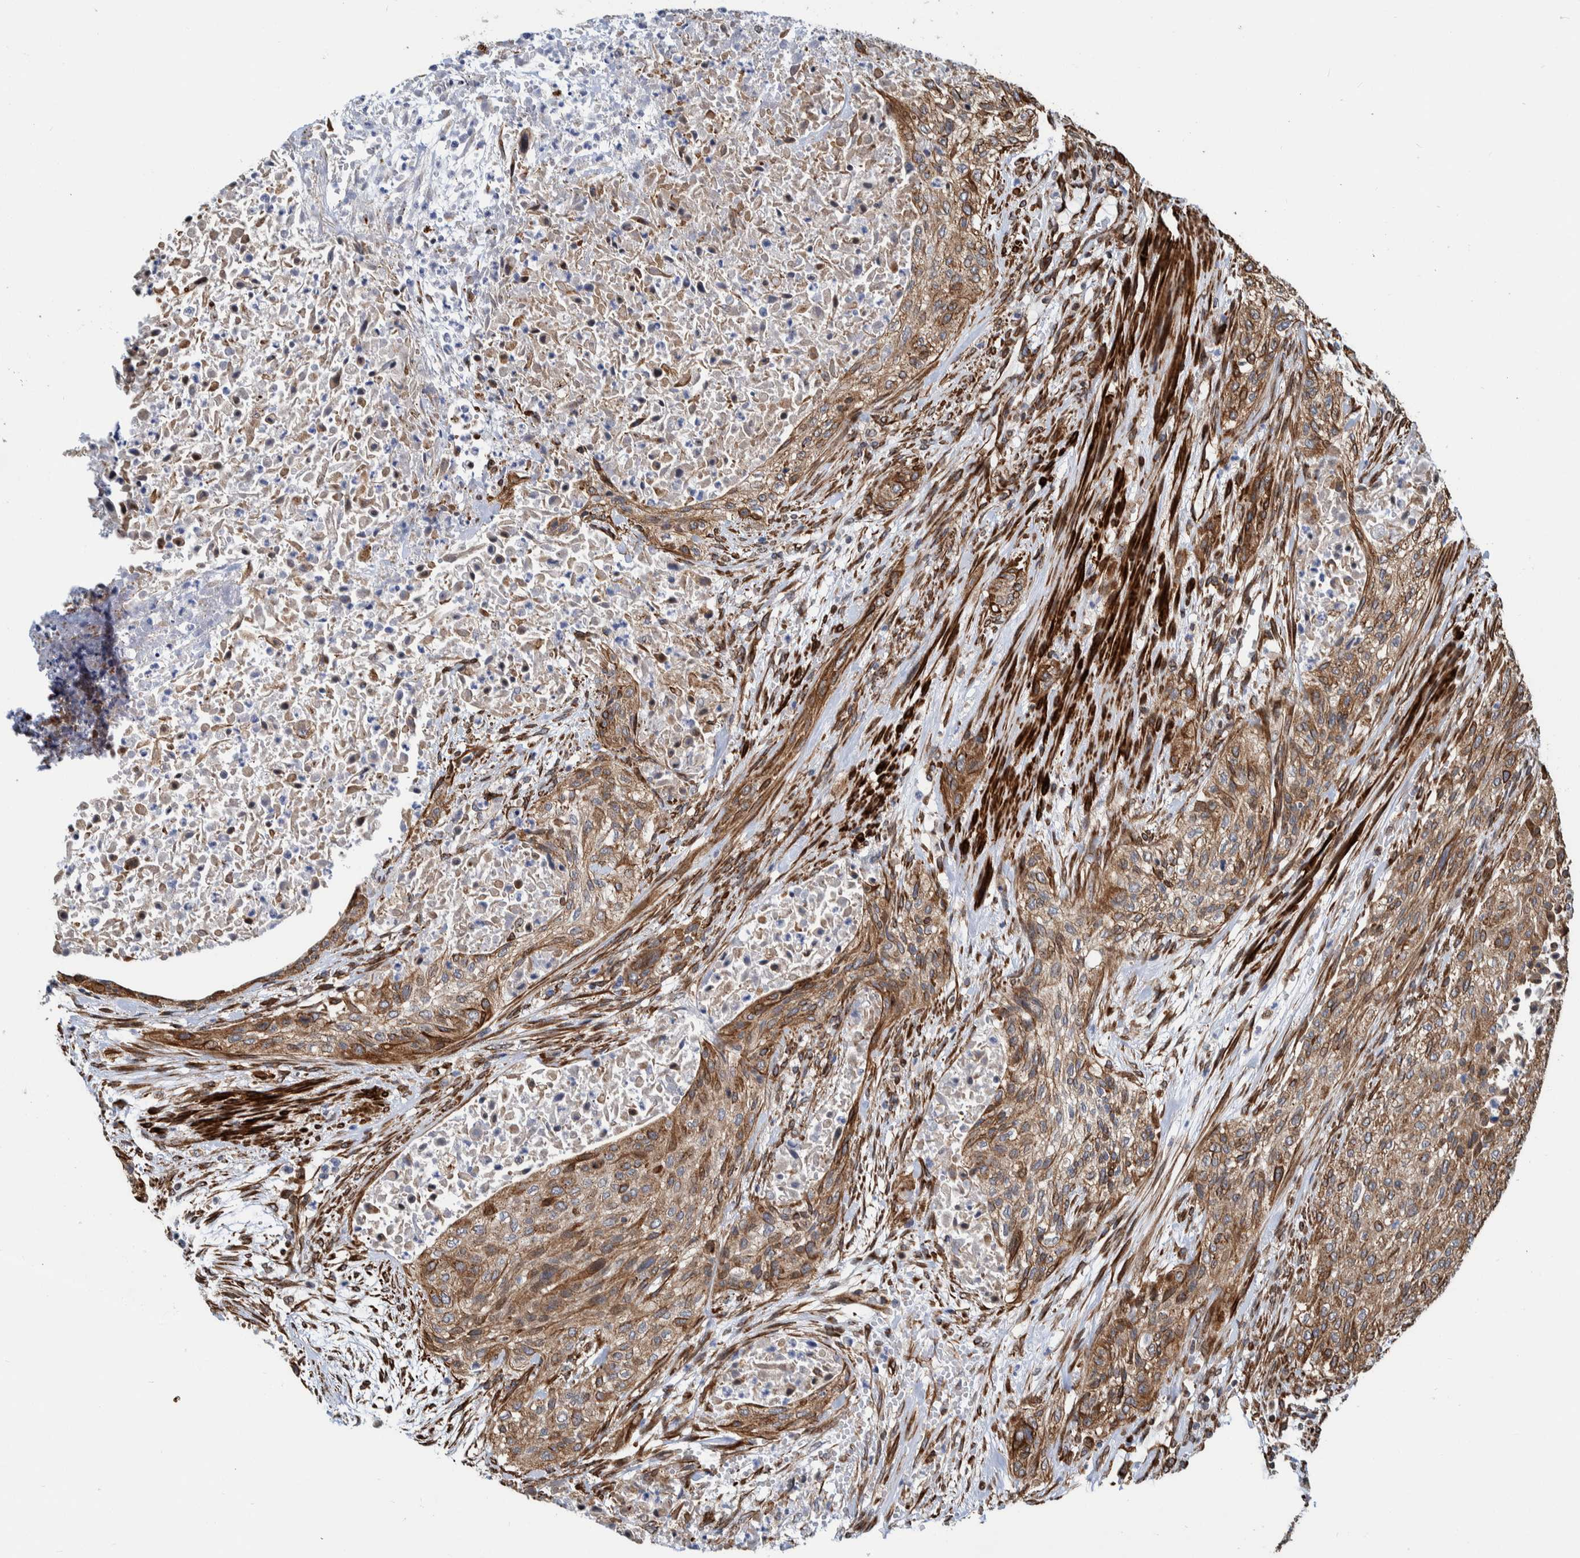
{"staining": {"intensity": "moderate", "quantity": ">75%", "location": "cytoplasmic/membranous"}, "tissue": "urothelial cancer", "cell_type": "Tumor cells", "image_type": "cancer", "snomed": [{"axis": "morphology", "description": "Urothelial carcinoma, Low grade"}, {"axis": "morphology", "description": "Urothelial carcinoma, High grade"}, {"axis": "topography", "description": "Urinary bladder"}], "caption": "Brown immunohistochemical staining in human urothelial carcinoma (low-grade) exhibits moderate cytoplasmic/membranous positivity in approximately >75% of tumor cells. Immunohistochemistry (ihc) stains the protein of interest in brown and the nuclei are stained blue.", "gene": "CCDC57", "patient": {"sex": "male", "age": 35}}